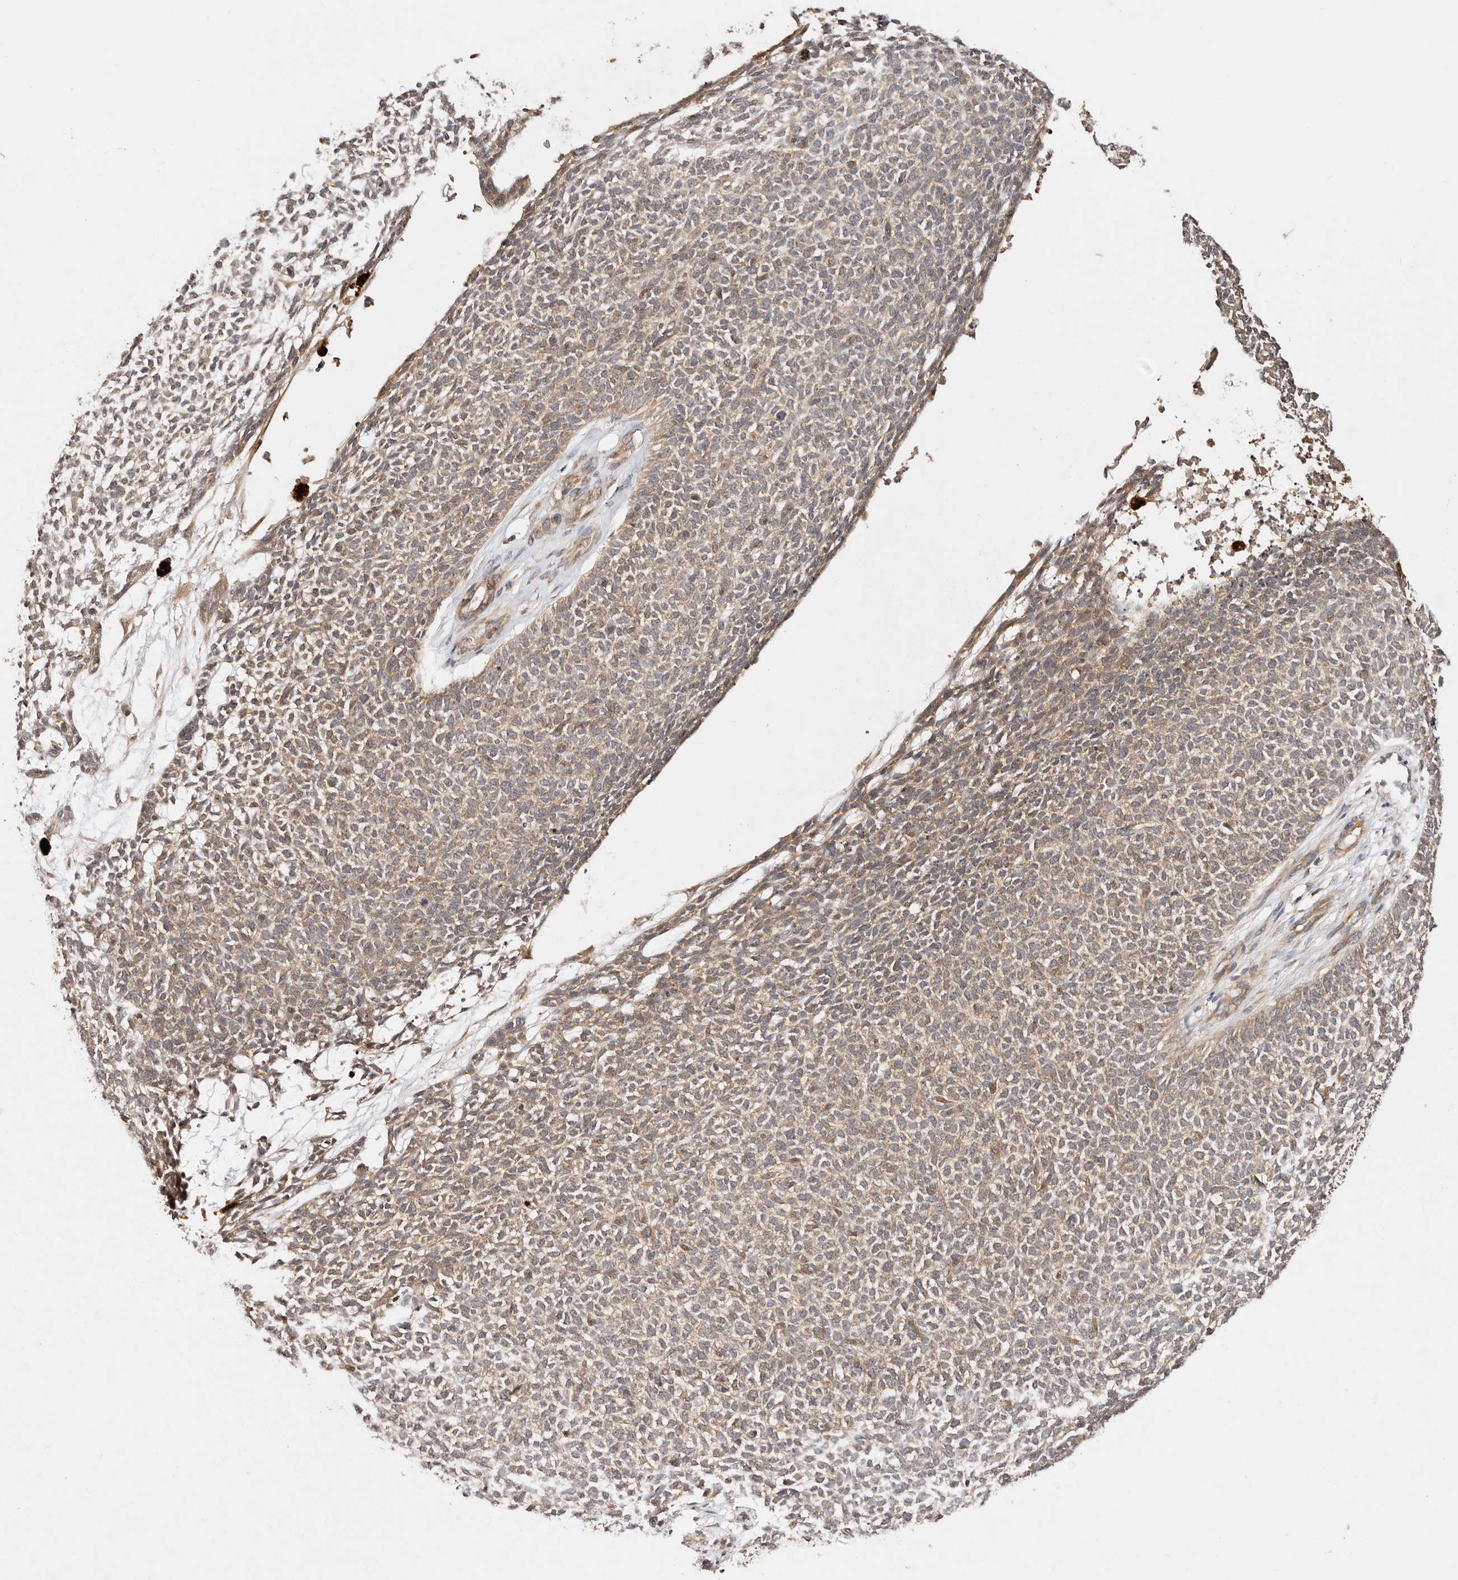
{"staining": {"intensity": "weak", "quantity": "25%-75%", "location": "cytoplasmic/membranous"}, "tissue": "skin cancer", "cell_type": "Tumor cells", "image_type": "cancer", "snomed": [{"axis": "morphology", "description": "Basal cell carcinoma"}, {"axis": "topography", "description": "Skin"}], "caption": "DAB (3,3'-diaminobenzidine) immunohistochemical staining of skin cancer (basal cell carcinoma) demonstrates weak cytoplasmic/membranous protein positivity in about 25%-75% of tumor cells. Using DAB (brown) and hematoxylin (blue) stains, captured at high magnification using brightfield microscopy.", "gene": "DENND11", "patient": {"sex": "female", "age": 84}}